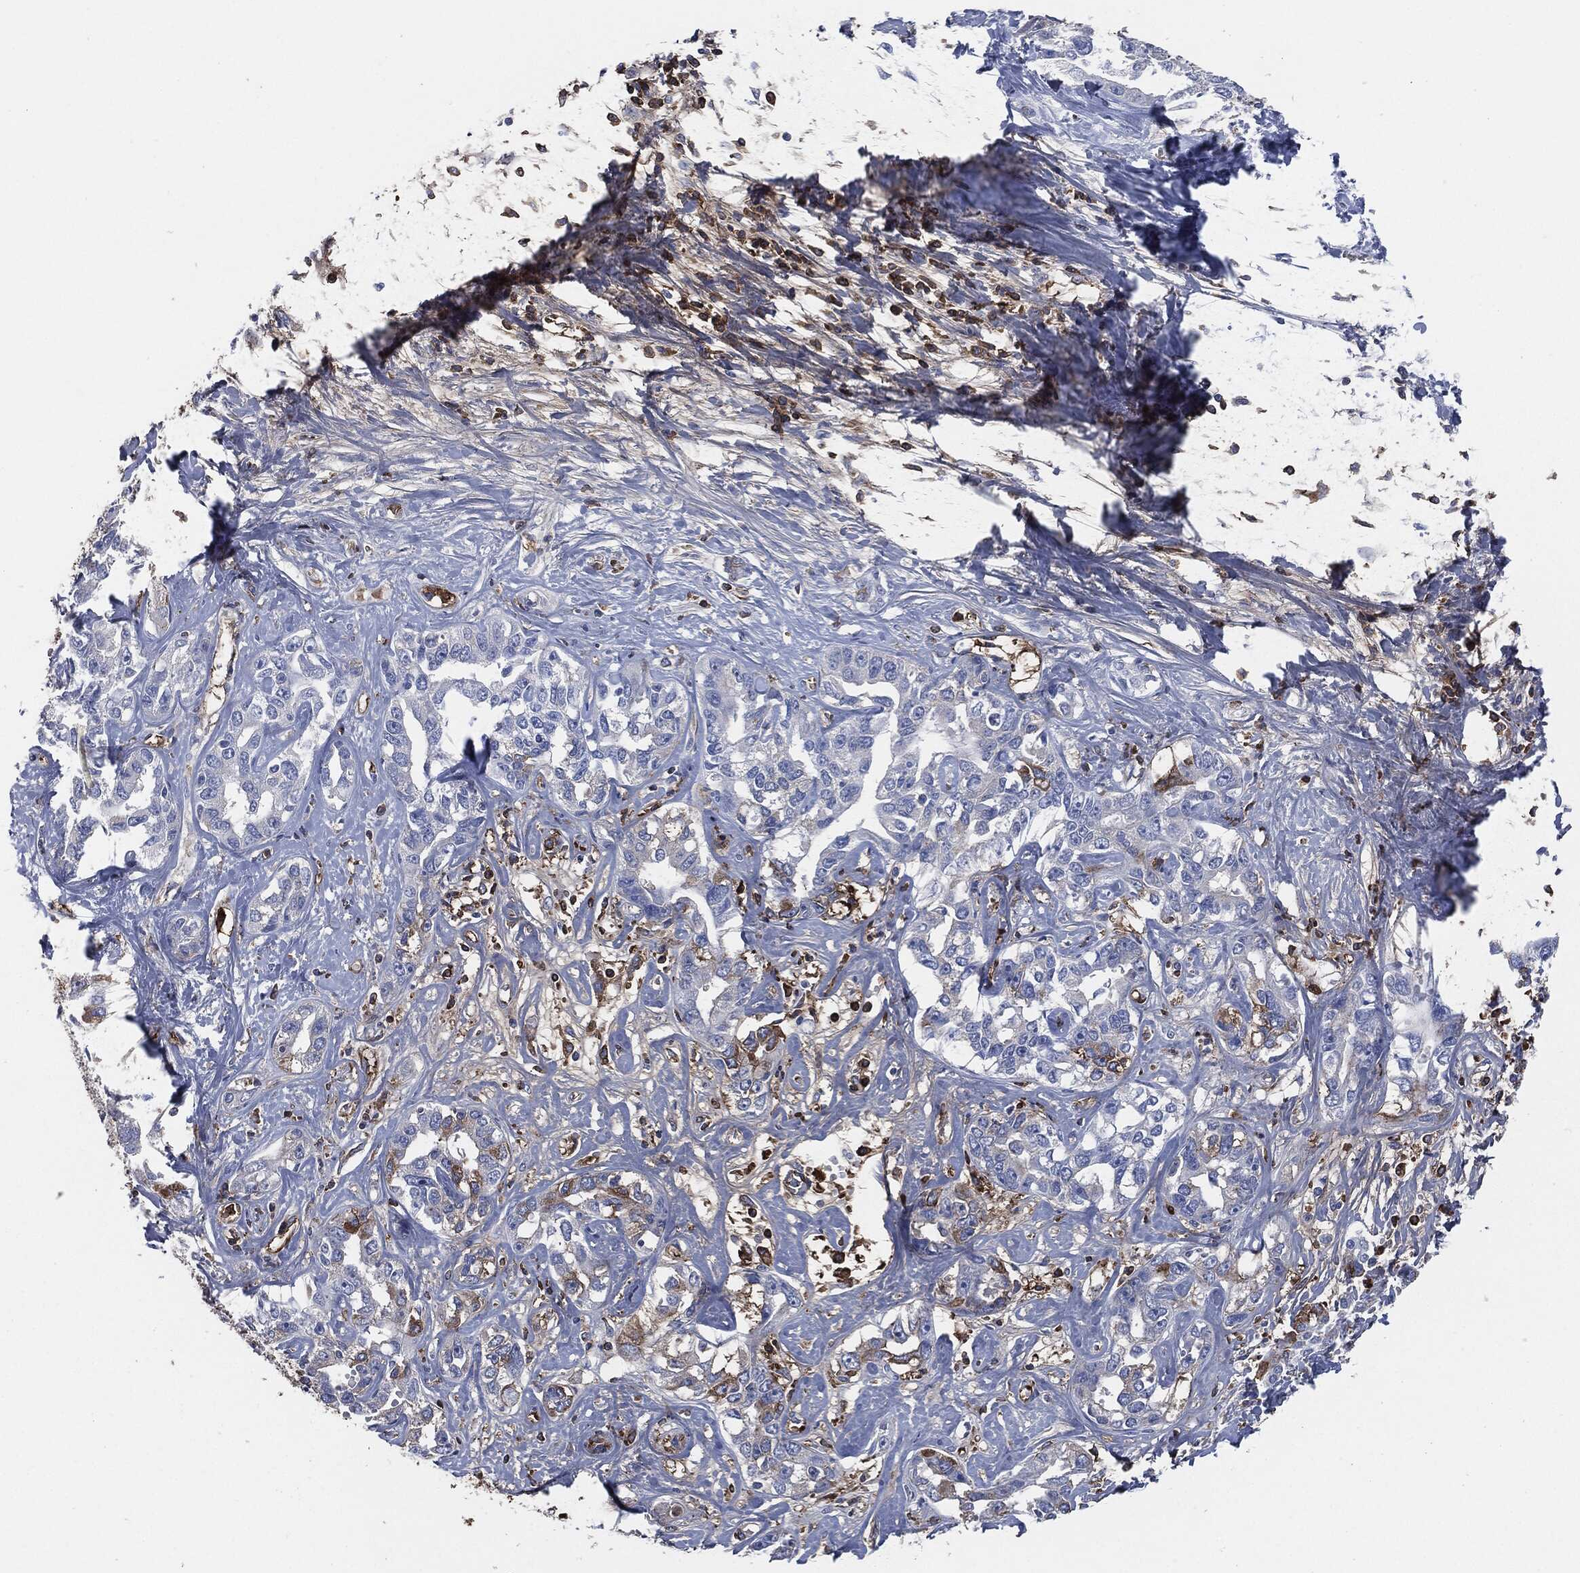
{"staining": {"intensity": "moderate", "quantity": "<25%", "location": "cytoplasmic/membranous"}, "tissue": "liver cancer", "cell_type": "Tumor cells", "image_type": "cancer", "snomed": [{"axis": "morphology", "description": "Cholangiocarcinoma"}, {"axis": "topography", "description": "Liver"}], "caption": "Liver cholangiocarcinoma stained with a protein marker displays moderate staining in tumor cells.", "gene": "APOB", "patient": {"sex": "male", "age": 59}}